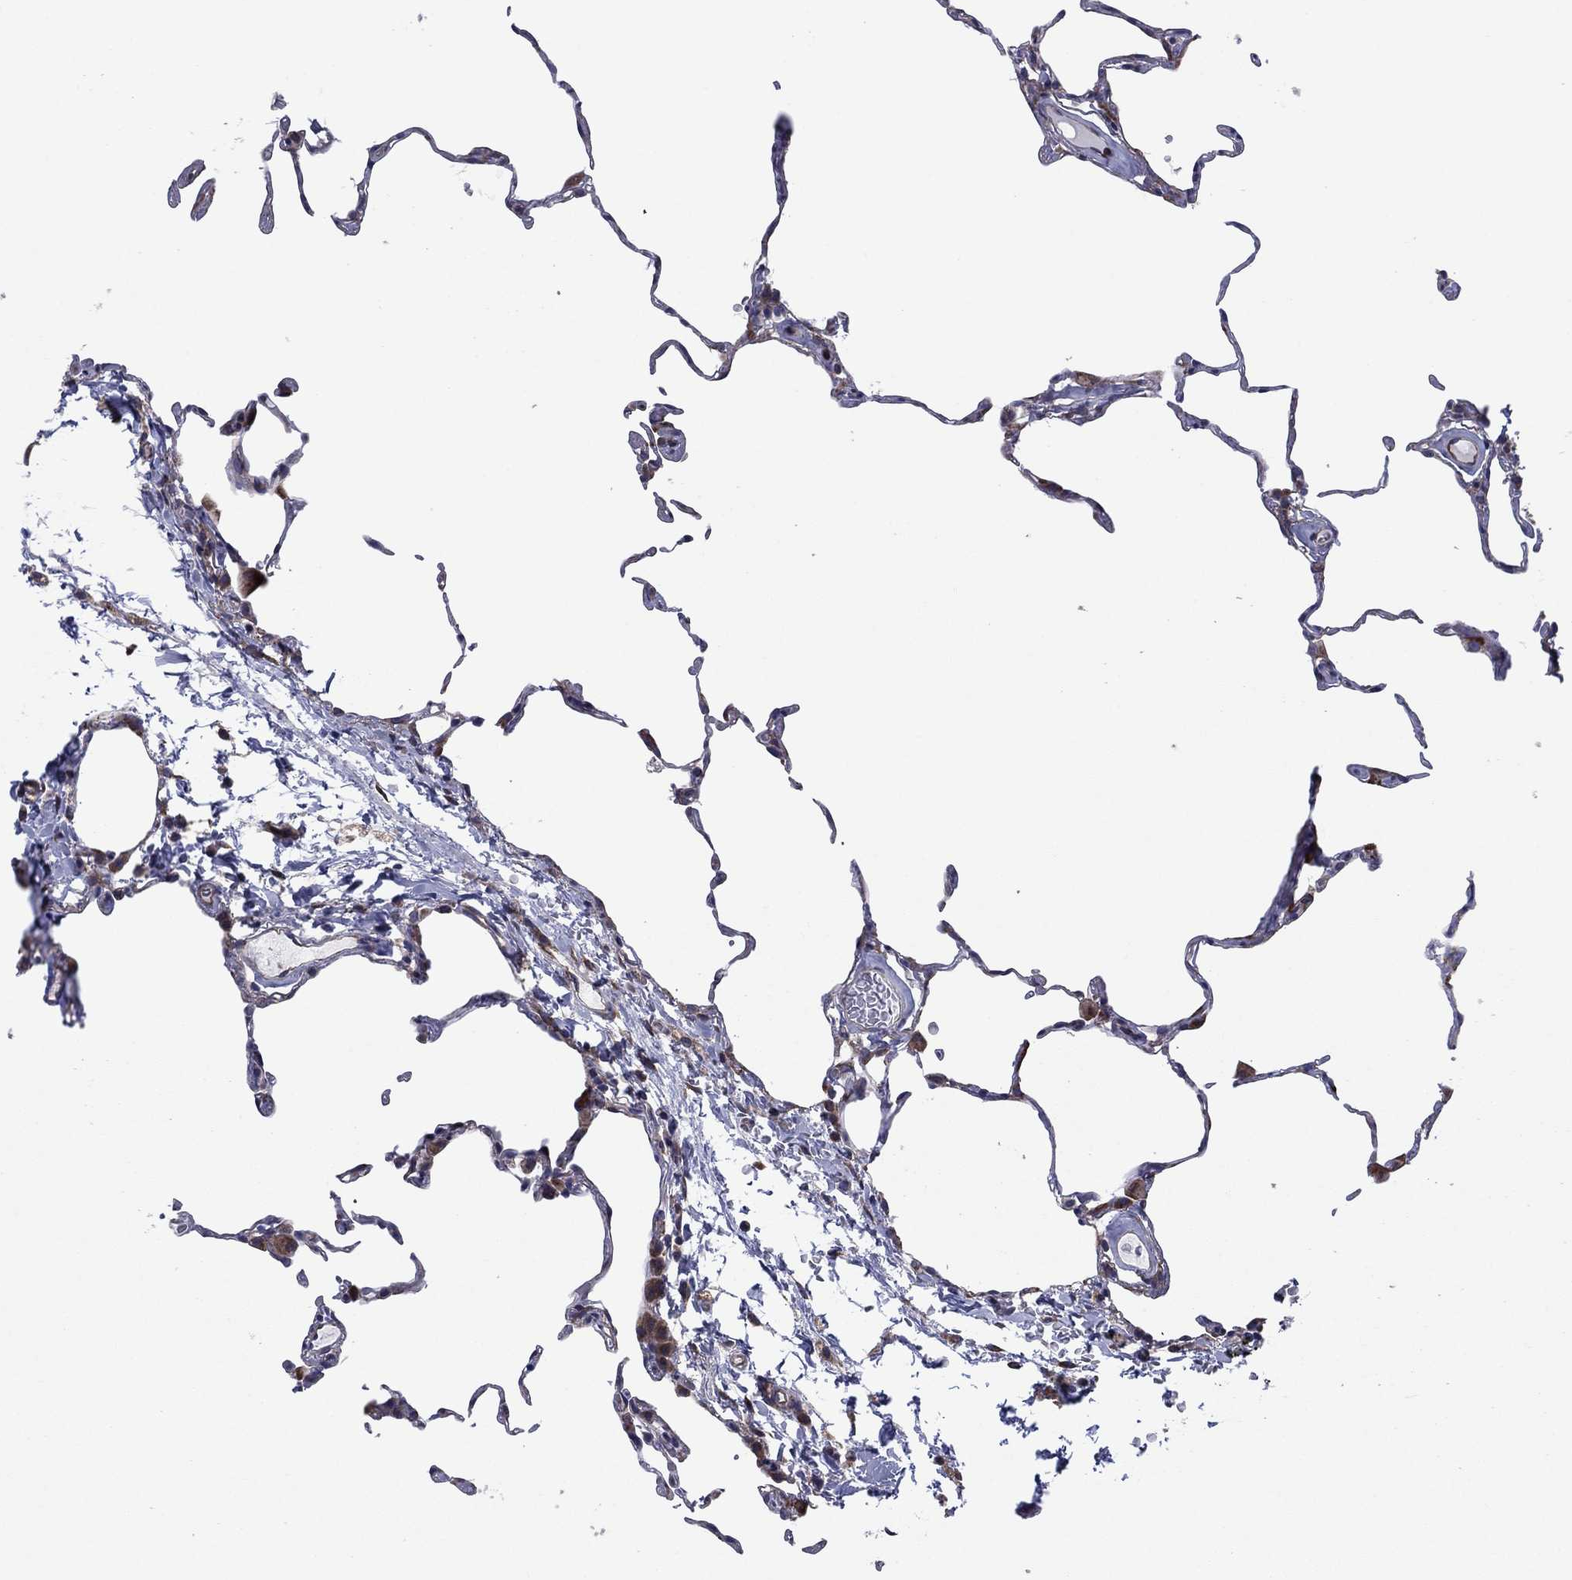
{"staining": {"intensity": "negative", "quantity": "none", "location": "none"}, "tissue": "lung", "cell_type": "Alveolar cells", "image_type": "normal", "snomed": [{"axis": "morphology", "description": "Normal tissue, NOS"}, {"axis": "topography", "description": "Lung"}], "caption": "Lung stained for a protein using immunohistochemistry reveals no staining alveolar cells.", "gene": "GPR155", "patient": {"sex": "female", "age": 57}}